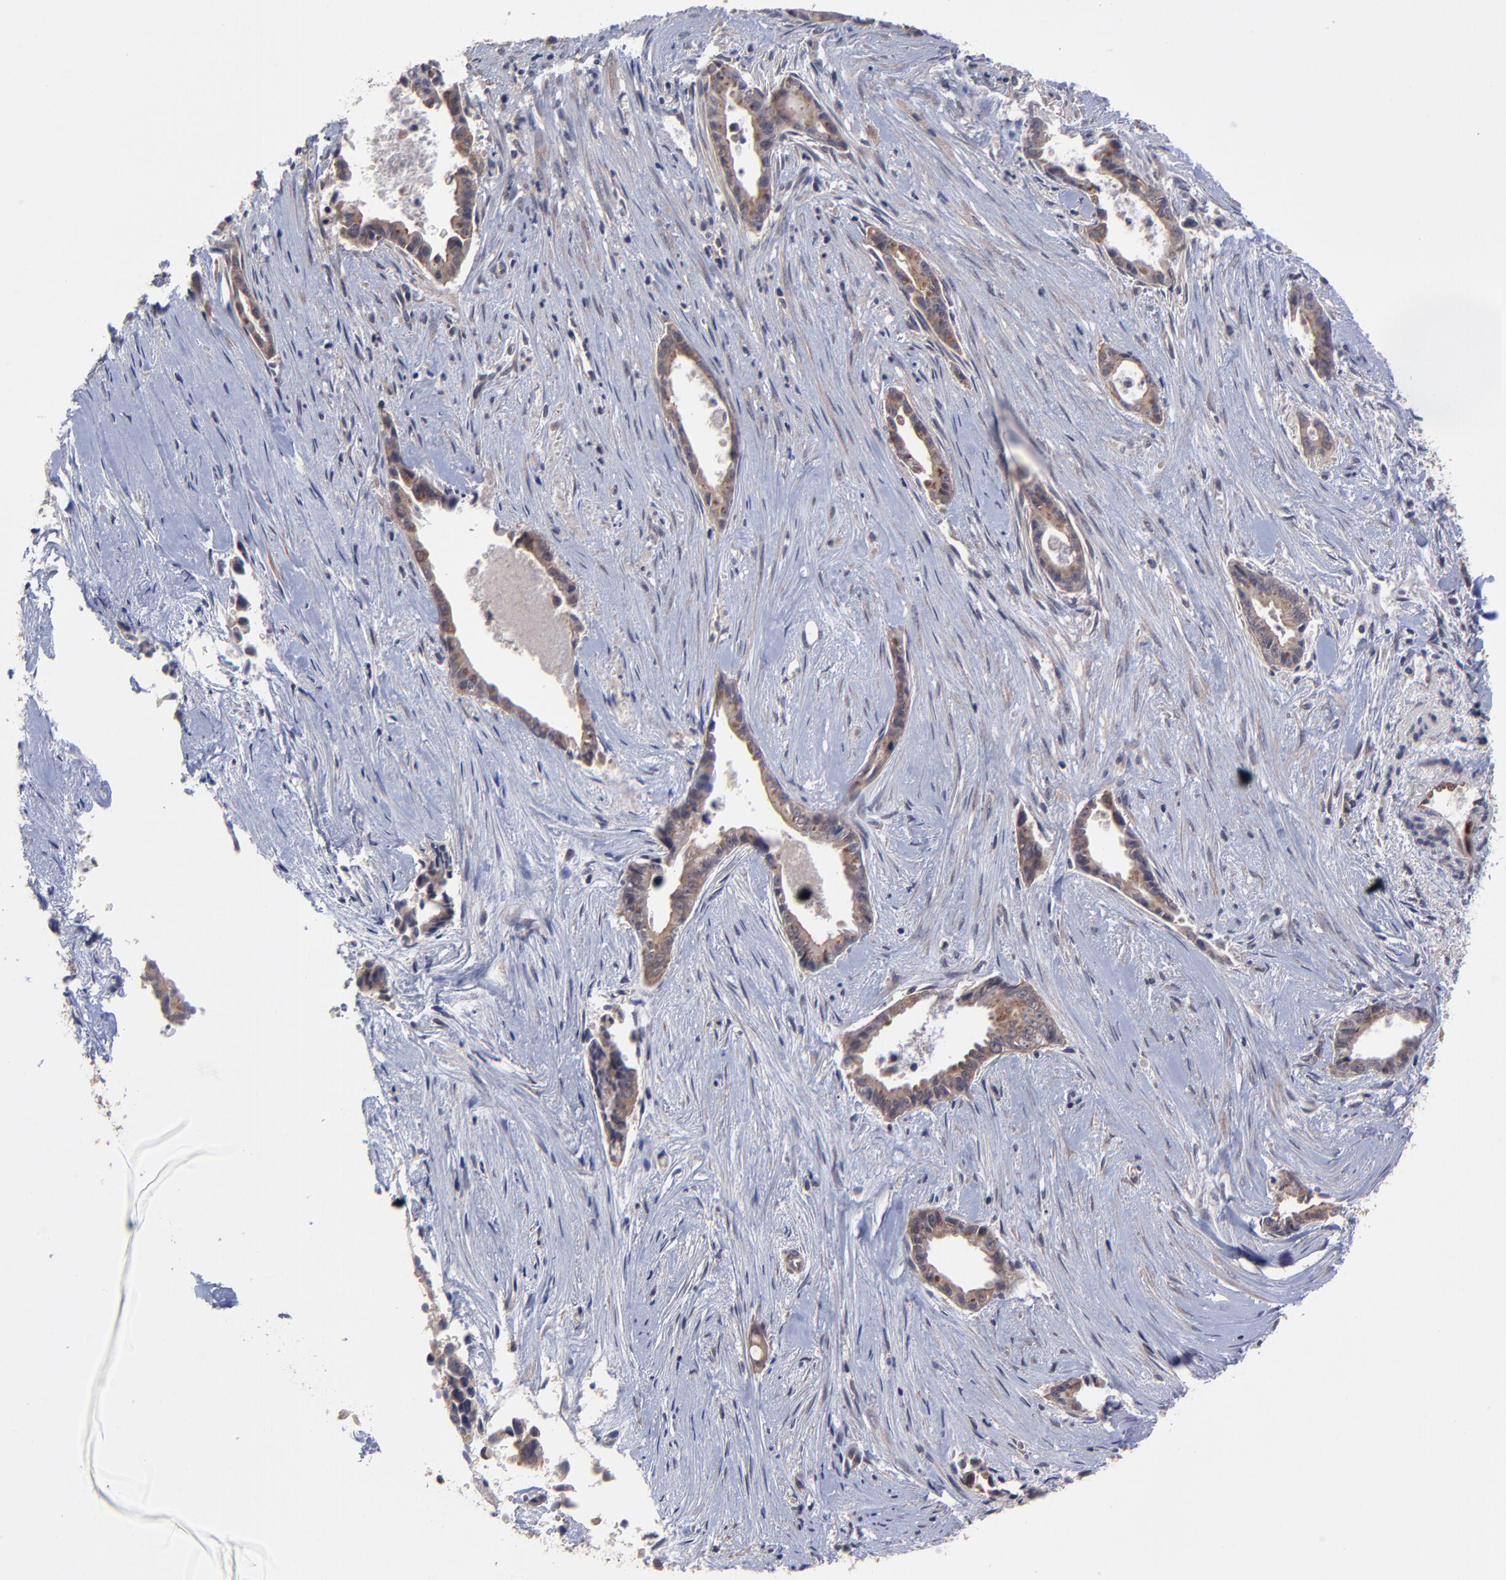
{"staining": {"intensity": "moderate", "quantity": "25%-75%", "location": "cytoplasmic/membranous"}, "tissue": "liver cancer", "cell_type": "Tumor cells", "image_type": "cancer", "snomed": [{"axis": "morphology", "description": "Cholangiocarcinoma"}, {"axis": "topography", "description": "Liver"}], "caption": "A brown stain shows moderate cytoplasmic/membranous expression of a protein in human liver cancer tumor cells.", "gene": "ZNF780B", "patient": {"sex": "female", "age": 55}}